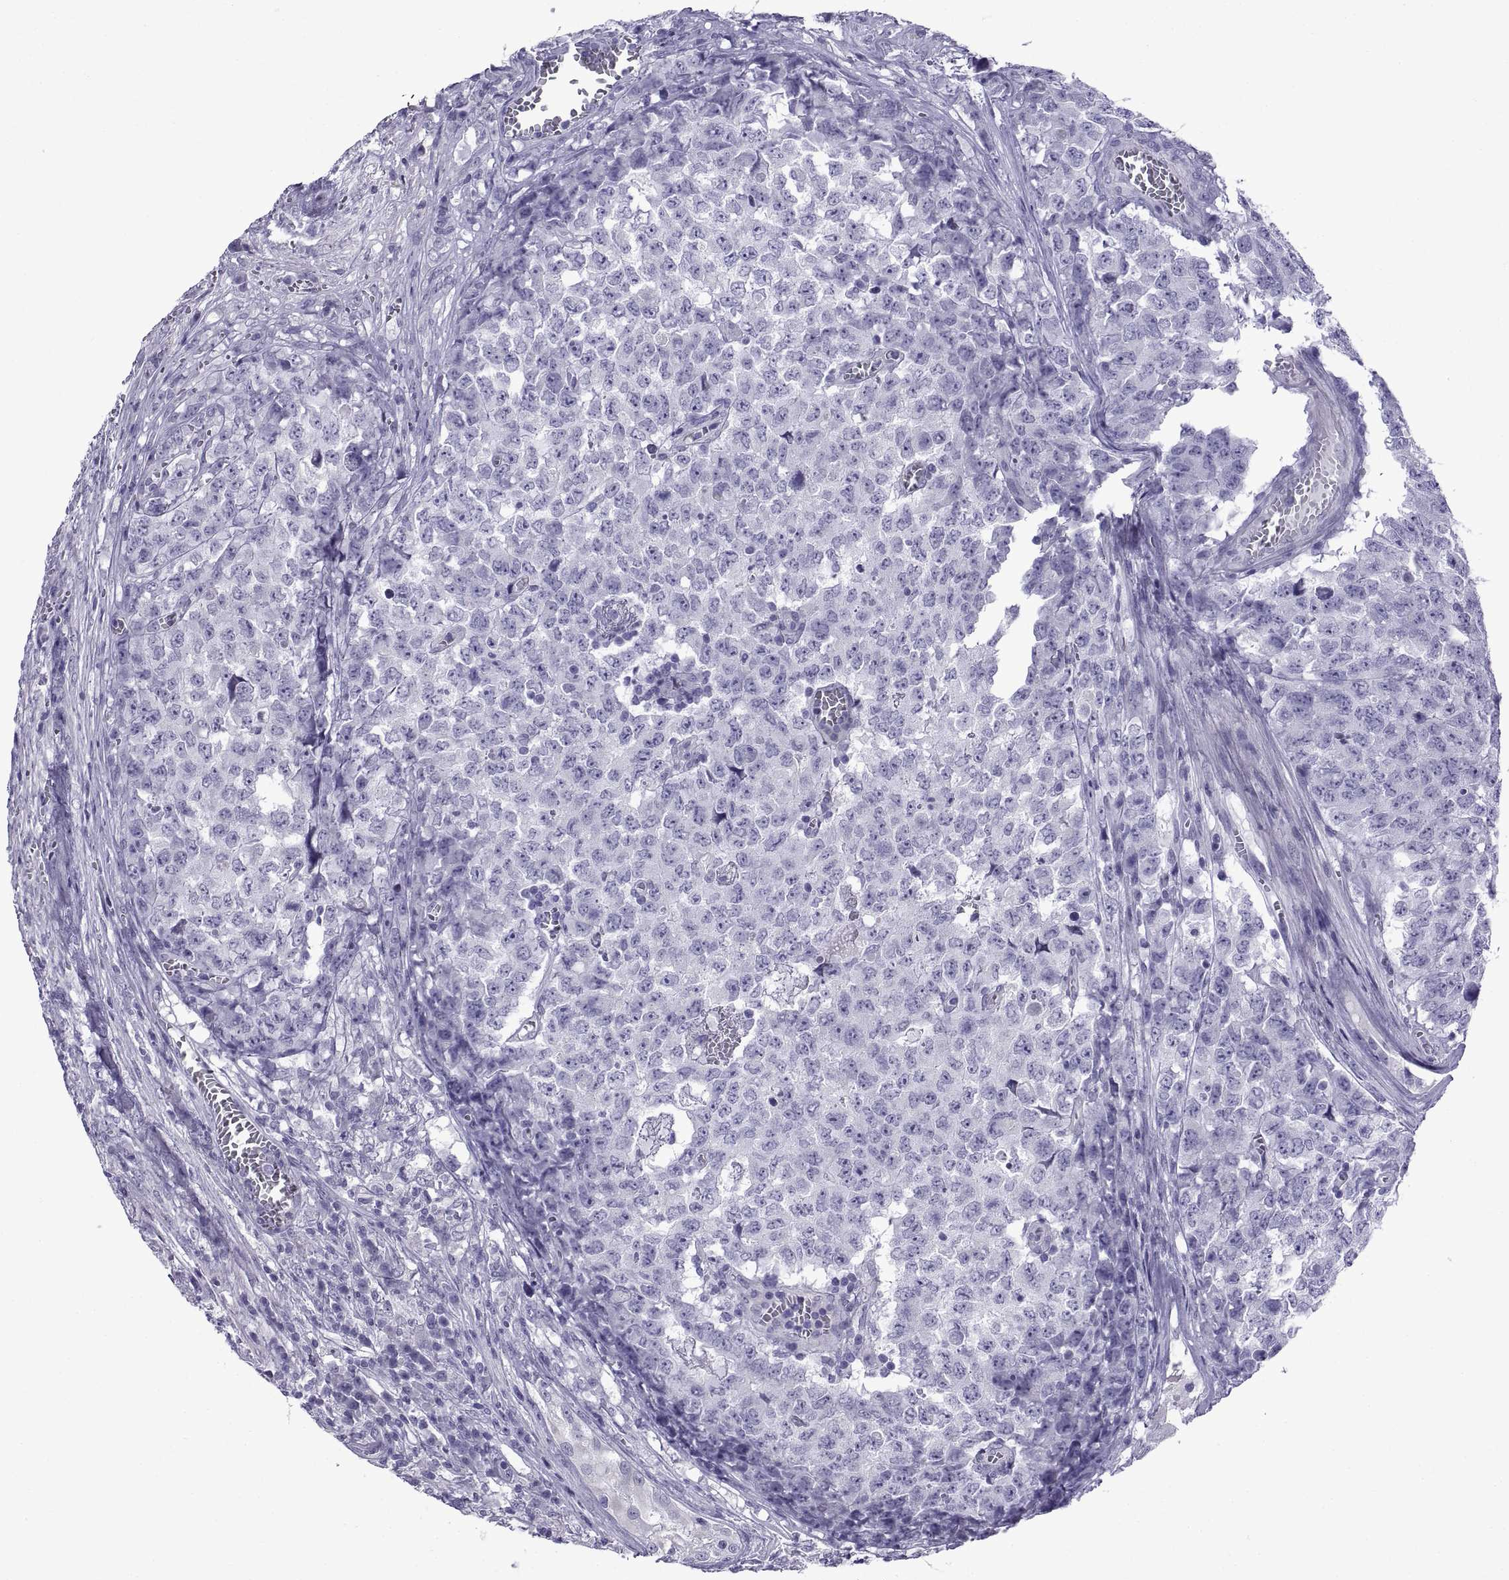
{"staining": {"intensity": "negative", "quantity": "none", "location": "none"}, "tissue": "testis cancer", "cell_type": "Tumor cells", "image_type": "cancer", "snomed": [{"axis": "morphology", "description": "Carcinoma, Embryonal, NOS"}, {"axis": "topography", "description": "Testis"}], "caption": "Testis cancer was stained to show a protein in brown. There is no significant expression in tumor cells. (Immunohistochemistry, brightfield microscopy, high magnification).", "gene": "SPDYE1", "patient": {"sex": "male", "age": 23}}